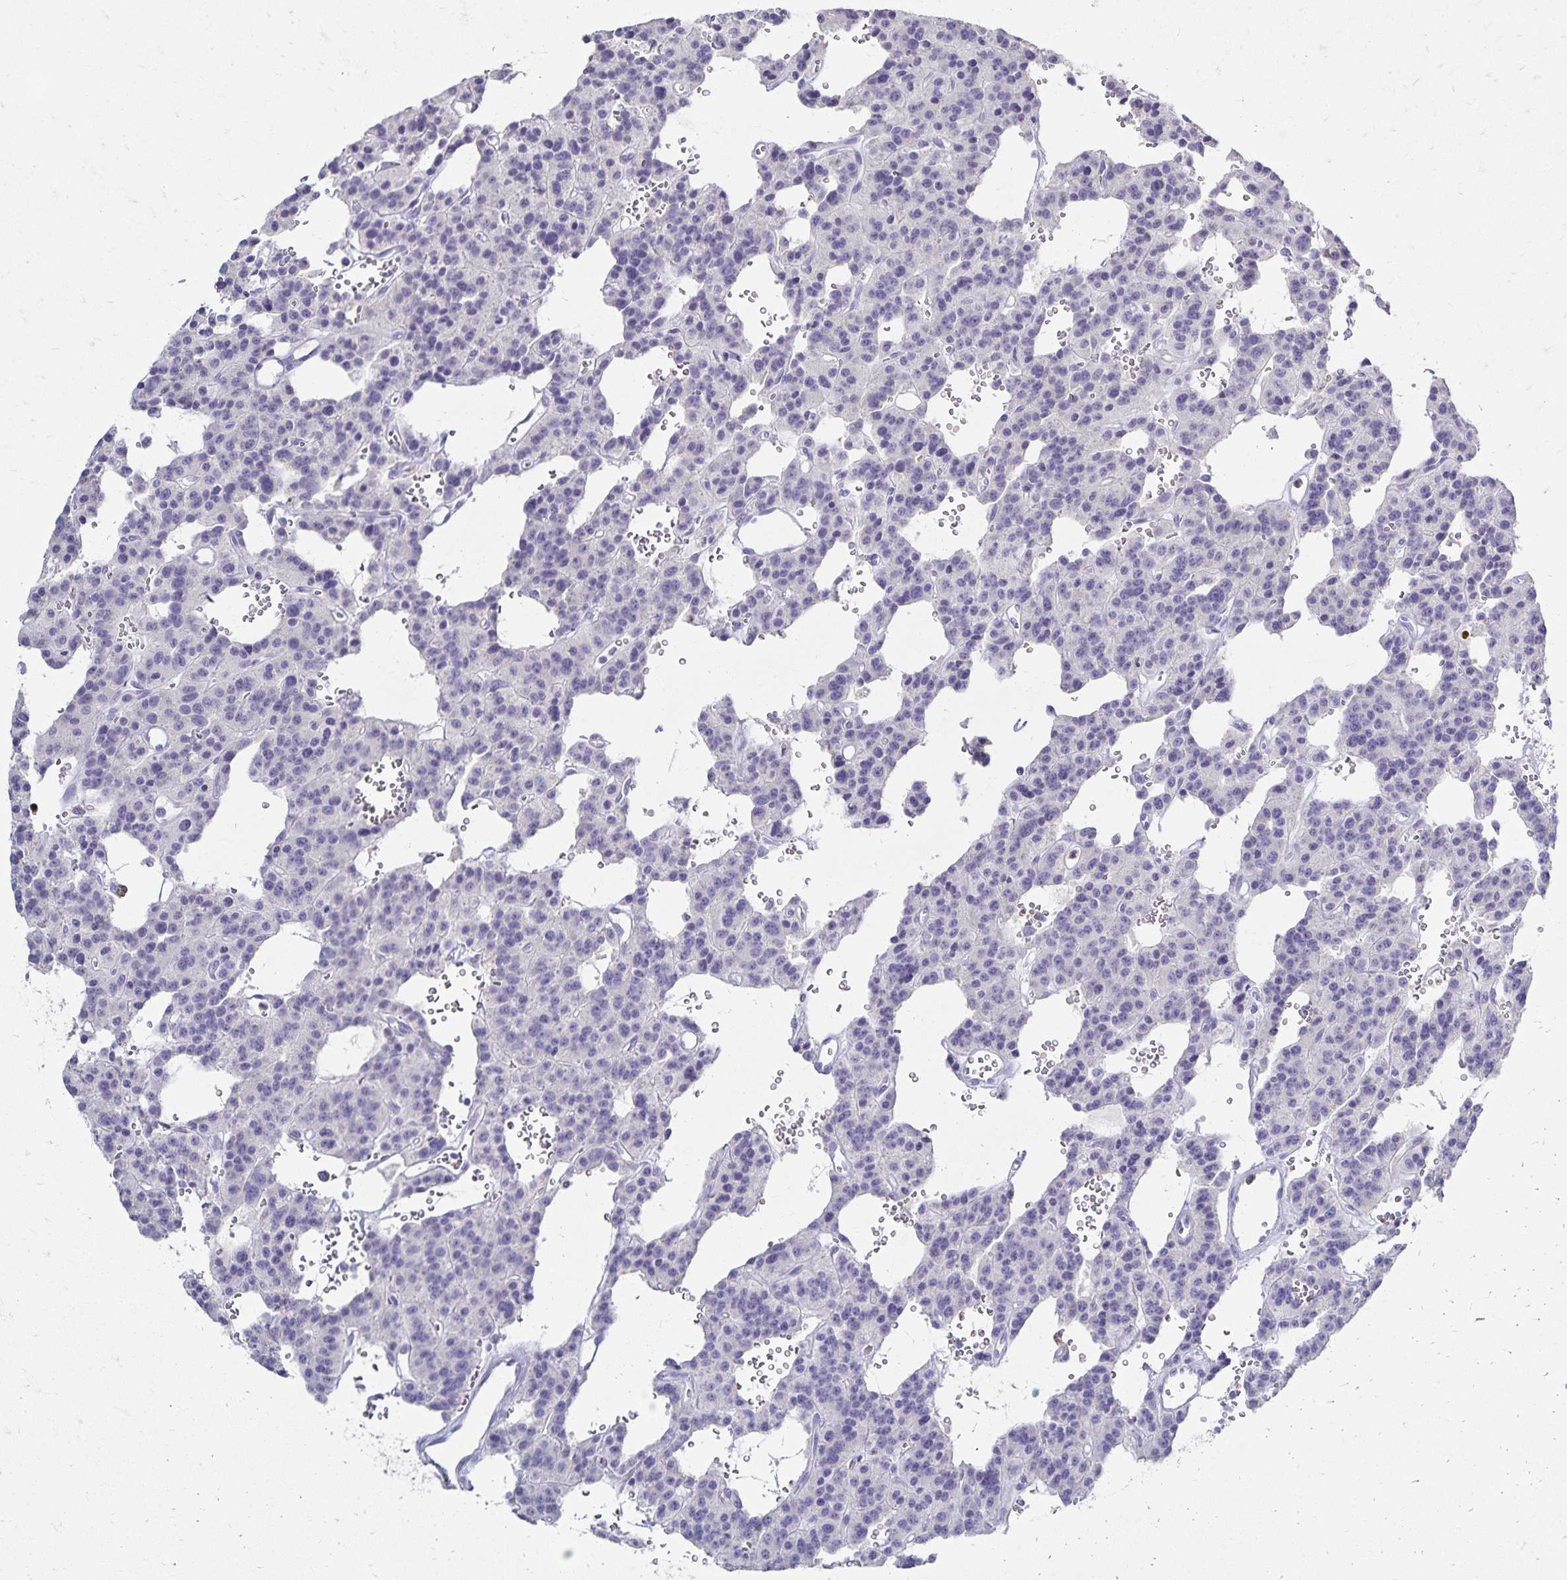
{"staining": {"intensity": "negative", "quantity": "none", "location": "none"}, "tissue": "carcinoid", "cell_type": "Tumor cells", "image_type": "cancer", "snomed": [{"axis": "morphology", "description": "Carcinoid, malignant, NOS"}, {"axis": "topography", "description": "Lung"}], "caption": "High power microscopy micrograph of an immunohistochemistry (IHC) photomicrograph of carcinoid (malignant), revealing no significant positivity in tumor cells.", "gene": "PAX5", "patient": {"sex": "female", "age": 71}}